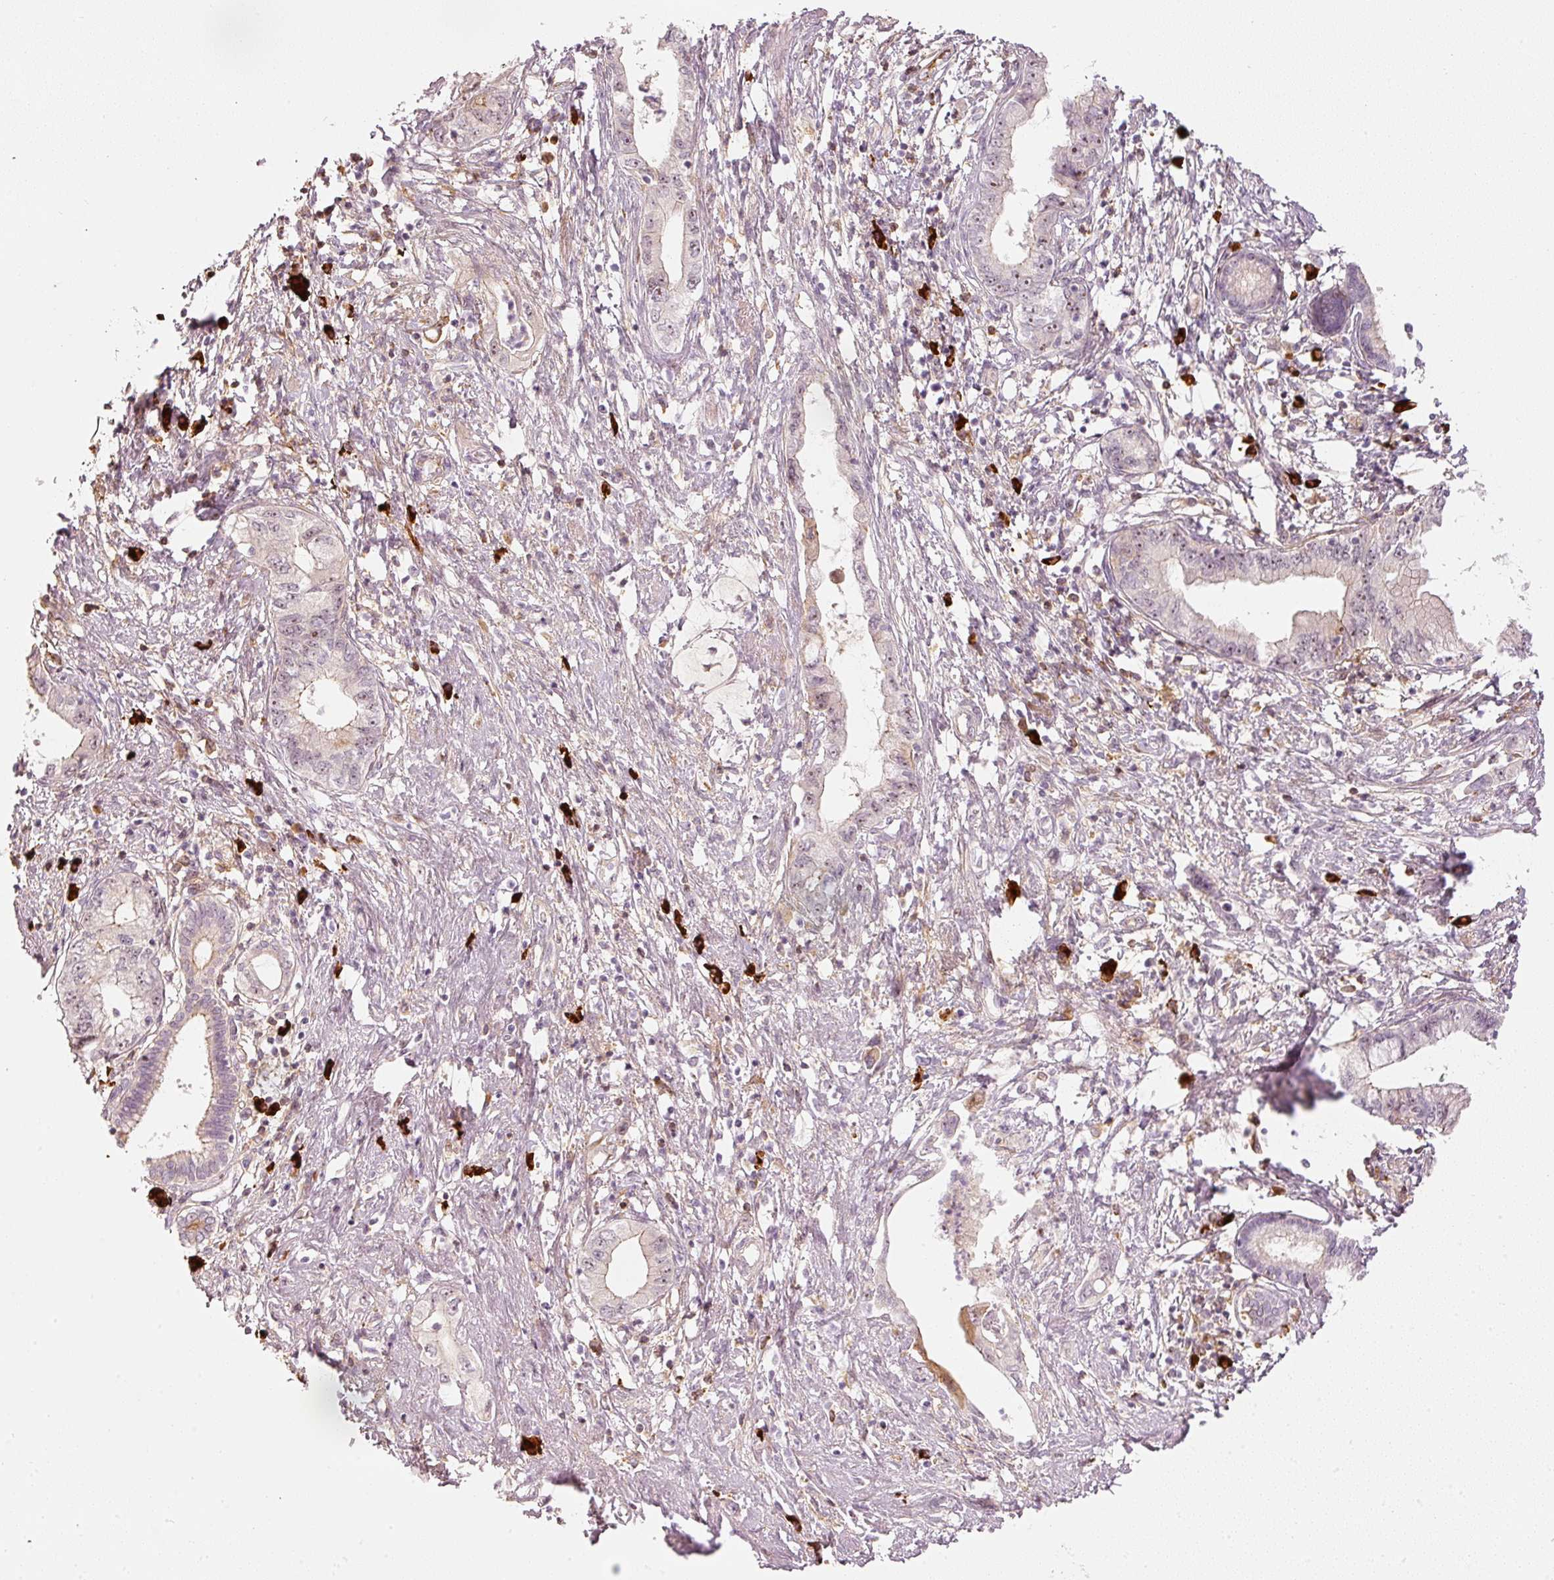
{"staining": {"intensity": "weak", "quantity": "25%-75%", "location": "nuclear"}, "tissue": "pancreatic cancer", "cell_type": "Tumor cells", "image_type": "cancer", "snomed": [{"axis": "morphology", "description": "Adenocarcinoma, NOS"}, {"axis": "topography", "description": "Pancreas"}], "caption": "Protein staining of pancreatic adenocarcinoma tissue reveals weak nuclear staining in approximately 25%-75% of tumor cells. The staining was performed using DAB to visualize the protein expression in brown, while the nuclei were stained in blue with hematoxylin (Magnification: 20x).", "gene": "VCAM1", "patient": {"sex": "female", "age": 73}}